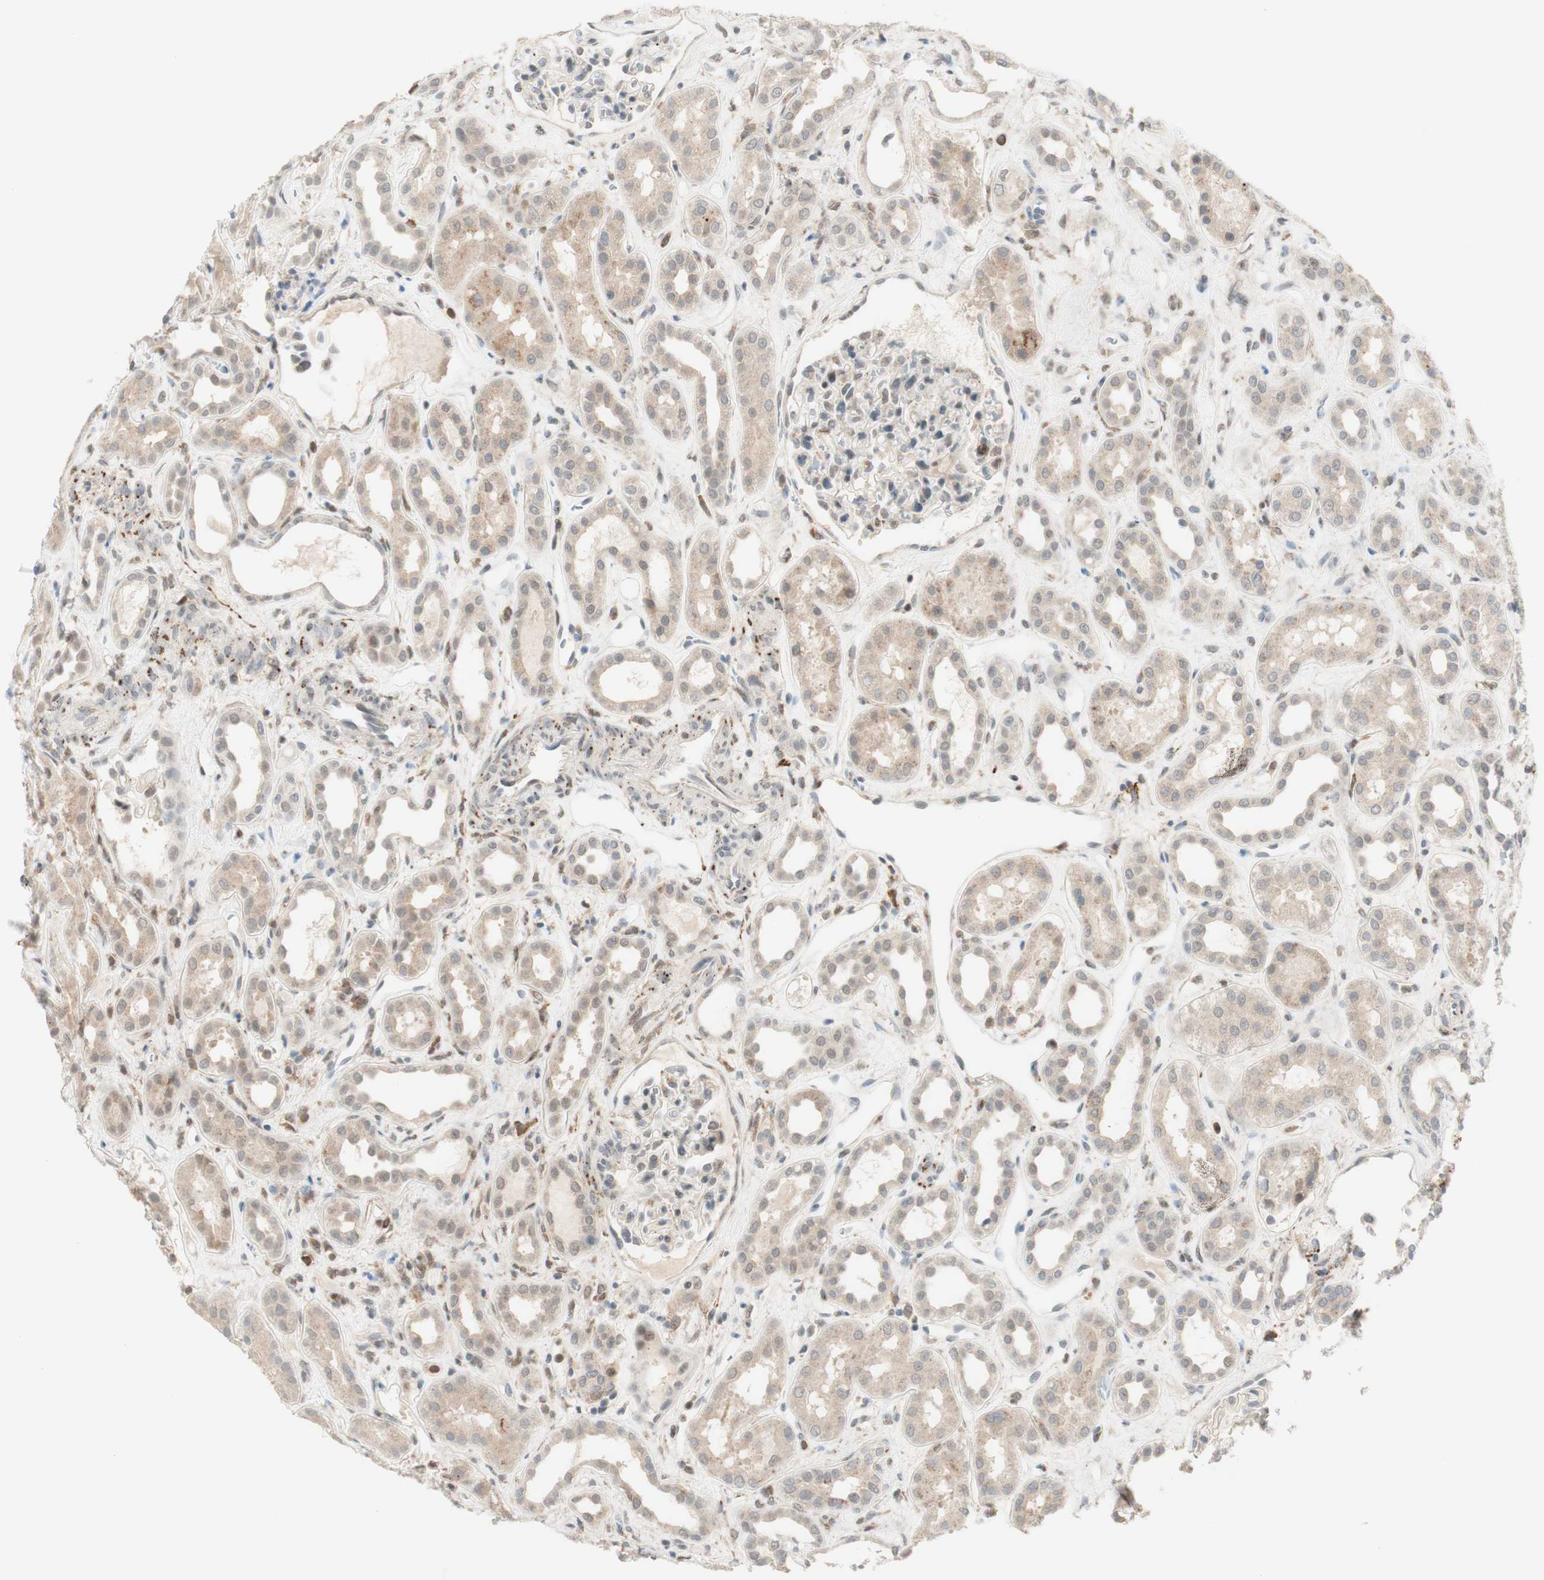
{"staining": {"intensity": "weak", "quantity": "<25%", "location": "cytoplasmic/membranous"}, "tissue": "kidney", "cell_type": "Cells in glomeruli", "image_type": "normal", "snomed": [{"axis": "morphology", "description": "Normal tissue, NOS"}, {"axis": "topography", "description": "Kidney"}], "caption": "An image of kidney stained for a protein exhibits no brown staining in cells in glomeruli. (Brightfield microscopy of DAB (3,3'-diaminobenzidine) immunohistochemistry at high magnification).", "gene": "GAPT", "patient": {"sex": "male", "age": 59}}